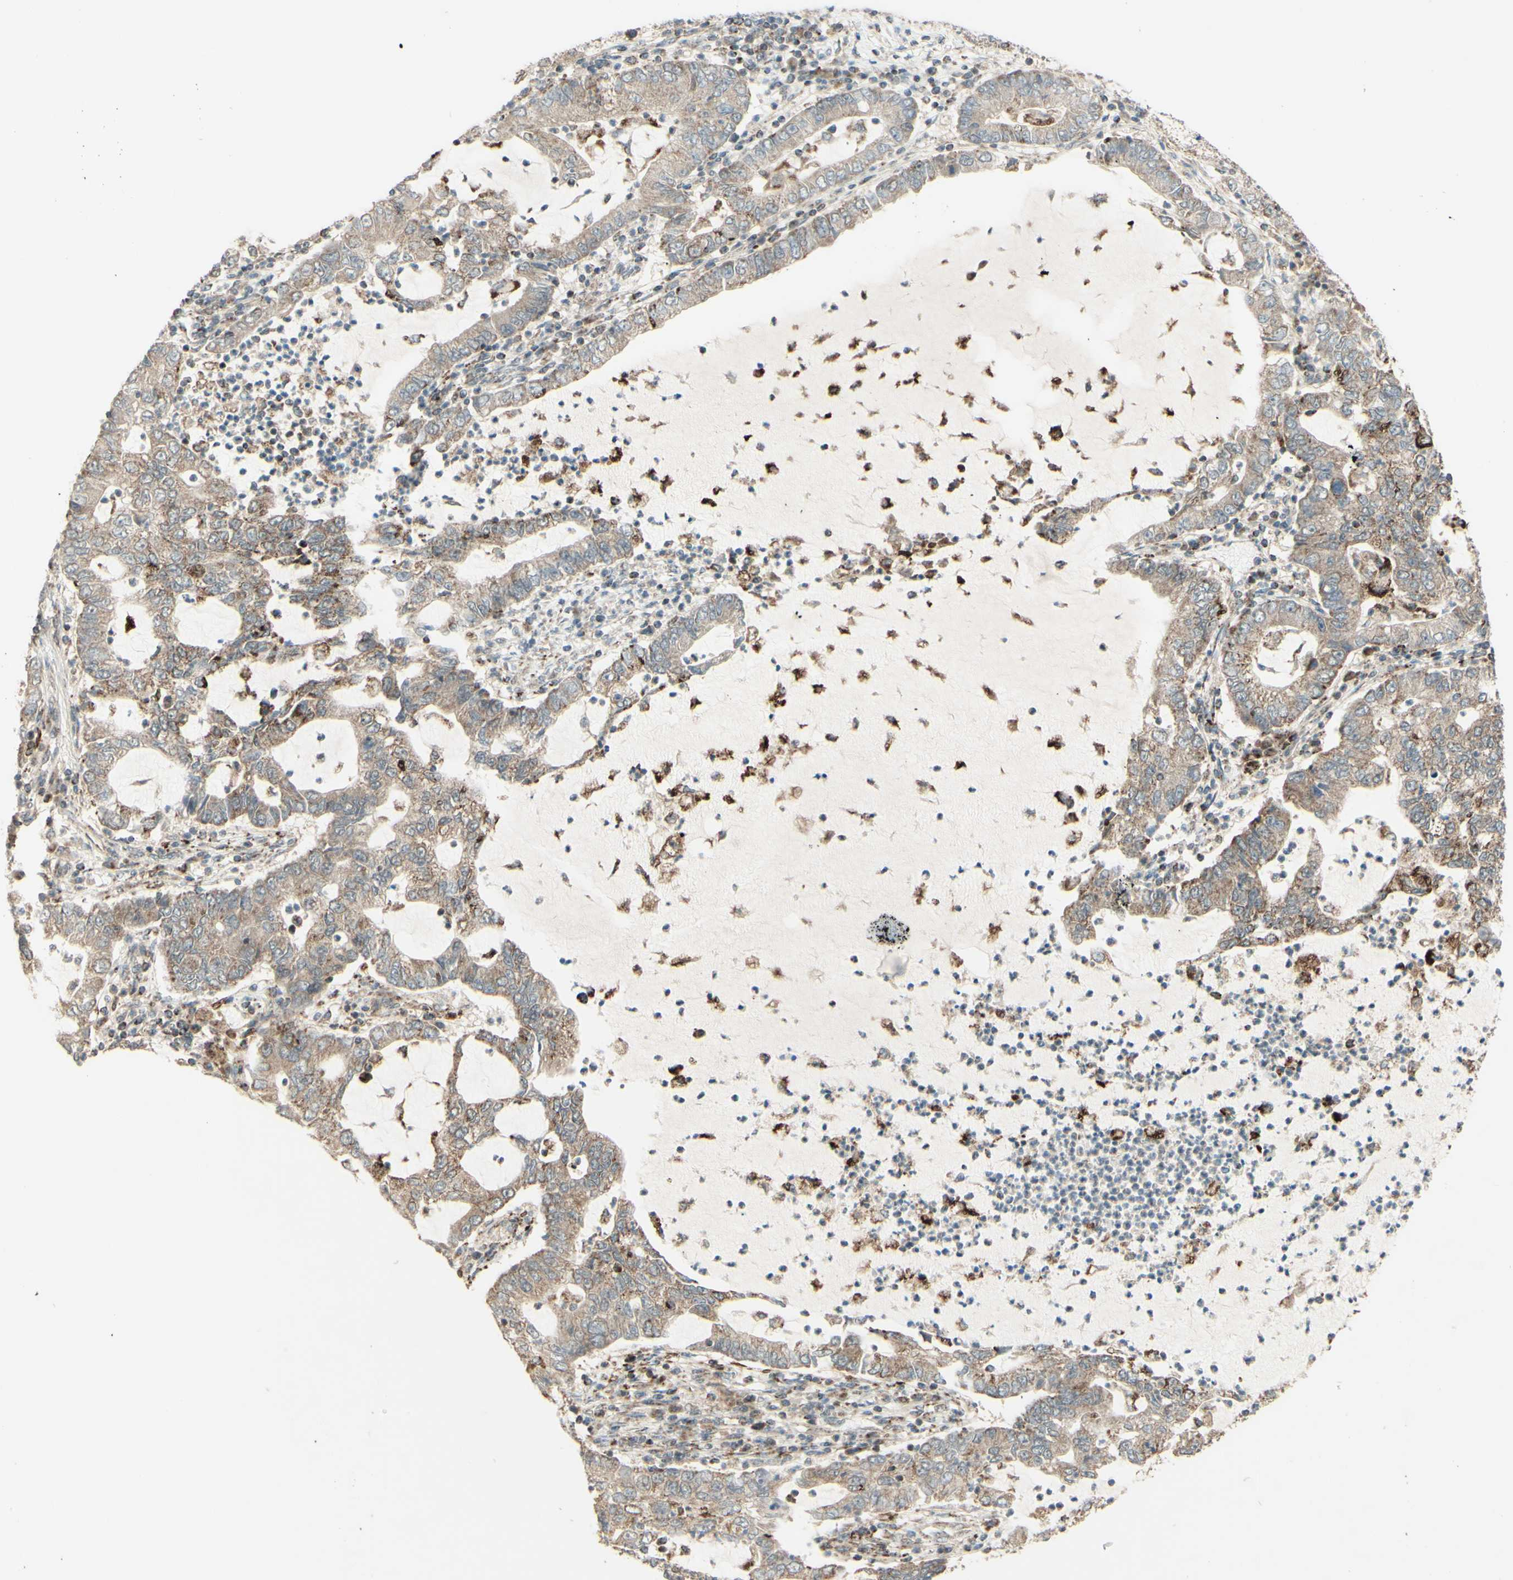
{"staining": {"intensity": "moderate", "quantity": ">75%", "location": "cytoplasmic/membranous"}, "tissue": "lung cancer", "cell_type": "Tumor cells", "image_type": "cancer", "snomed": [{"axis": "morphology", "description": "Adenocarcinoma, NOS"}, {"axis": "topography", "description": "Lung"}], "caption": "DAB immunohistochemical staining of human lung cancer (adenocarcinoma) reveals moderate cytoplasmic/membranous protein positivity in about >75% of tumor cells. The protein is shown in brown color, while the nuclei are stained blue.", "gene": "DHRS3", "patient": {"sex": "female", "age": 51}}